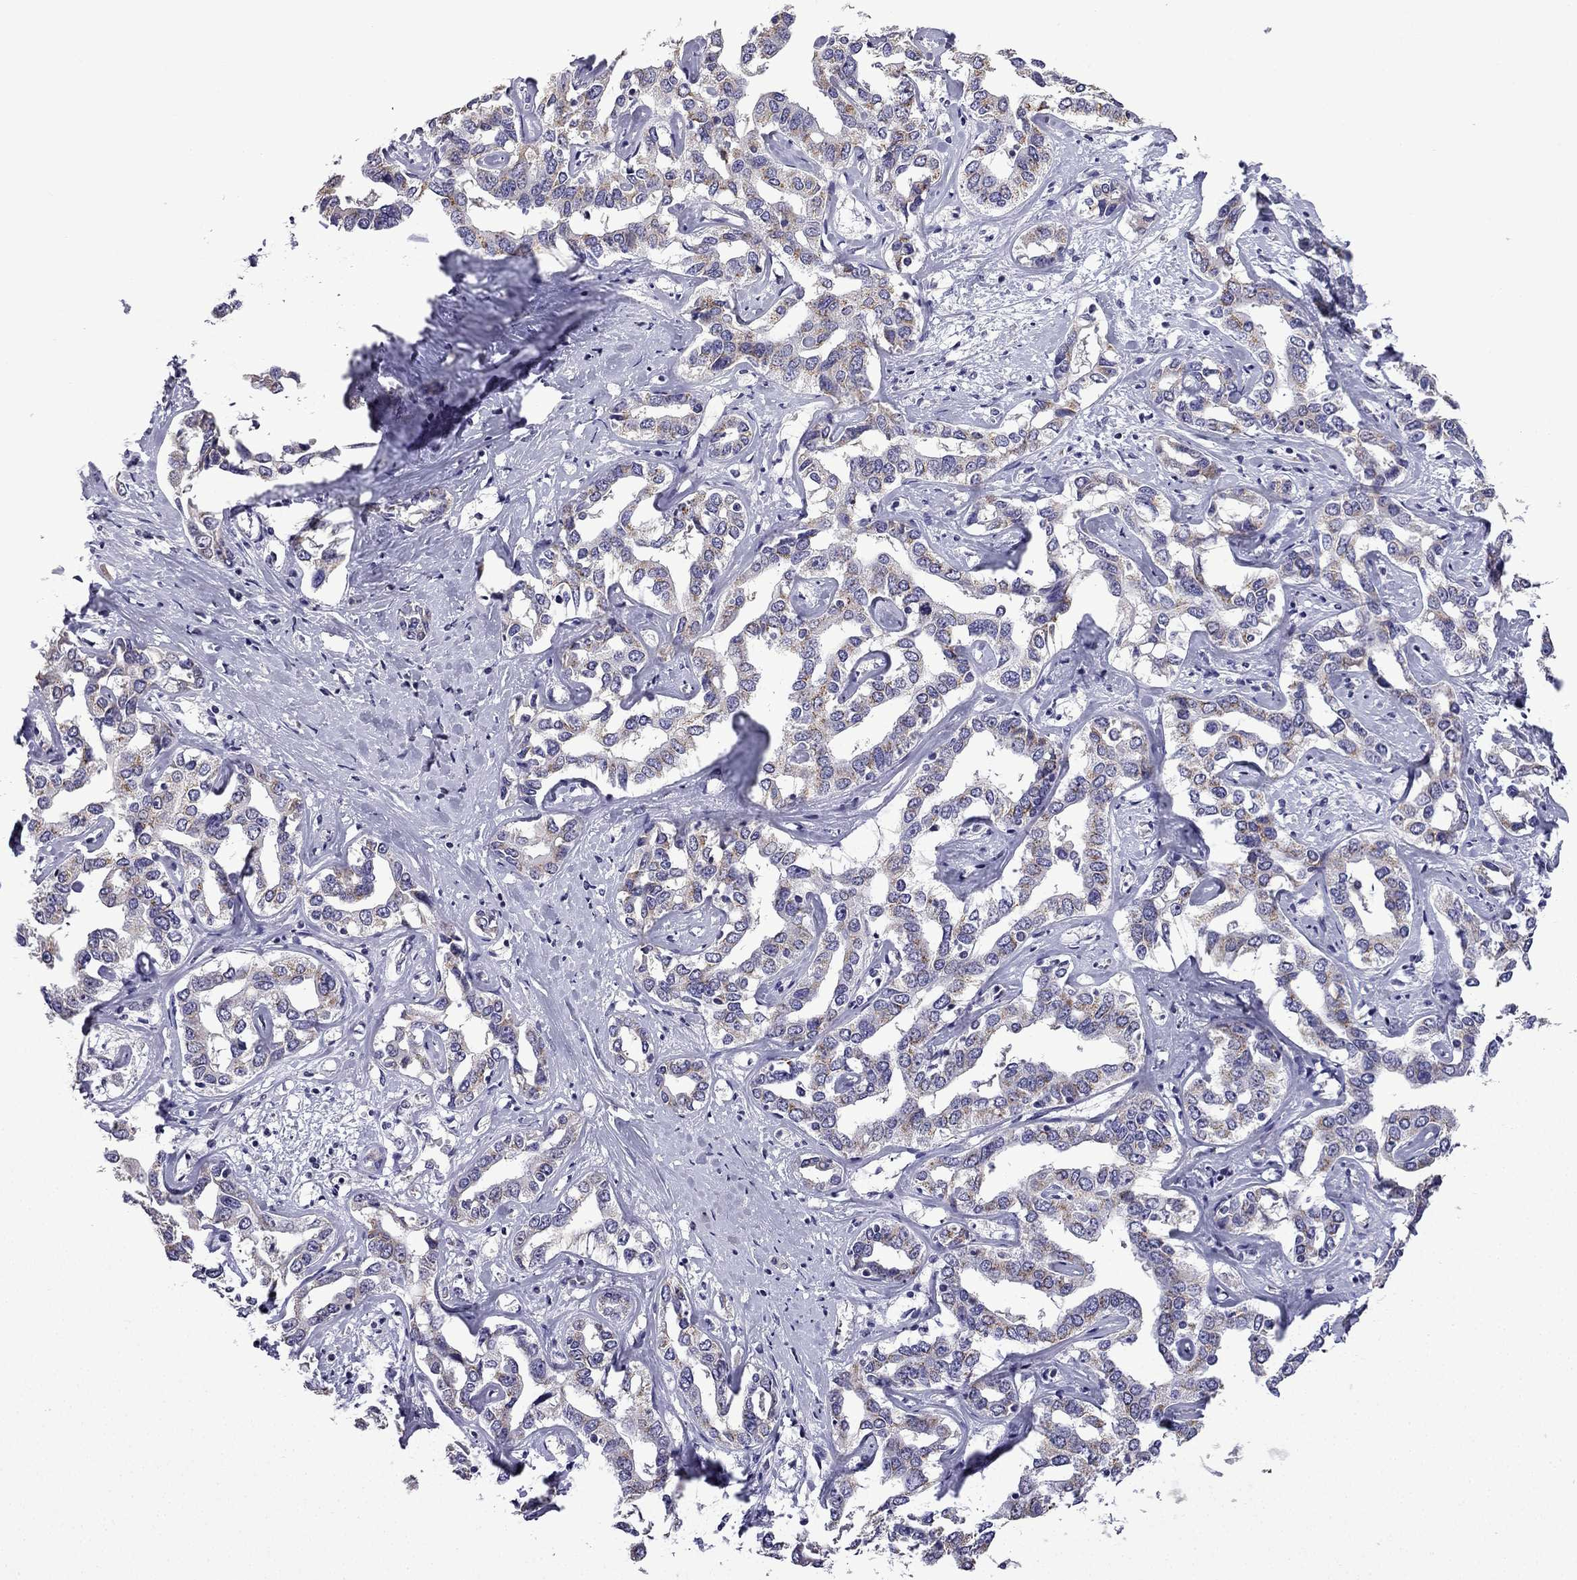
{"staining": {"intensity": "weak", "quantity": "25%-75%", "location": "cytoplasmic/membranous"}, "tissue": "liver cancer", "cell_type": "Tumor cells", "image_type": "cancer", "snomed": [{"axis": "morphology", "description": "Cholangiocarcinoma"}, {"axis": "topography", "description": "Liver"}], "caption": "Immunohistochemical staining of human cholangiocarcinoma (liver) reveals low levels of weak cytoplasmic/membranous staining in about 25%-75% of tumor cells.", "gene": "TTN", "patient": {"sex": "male", "age": 59}}